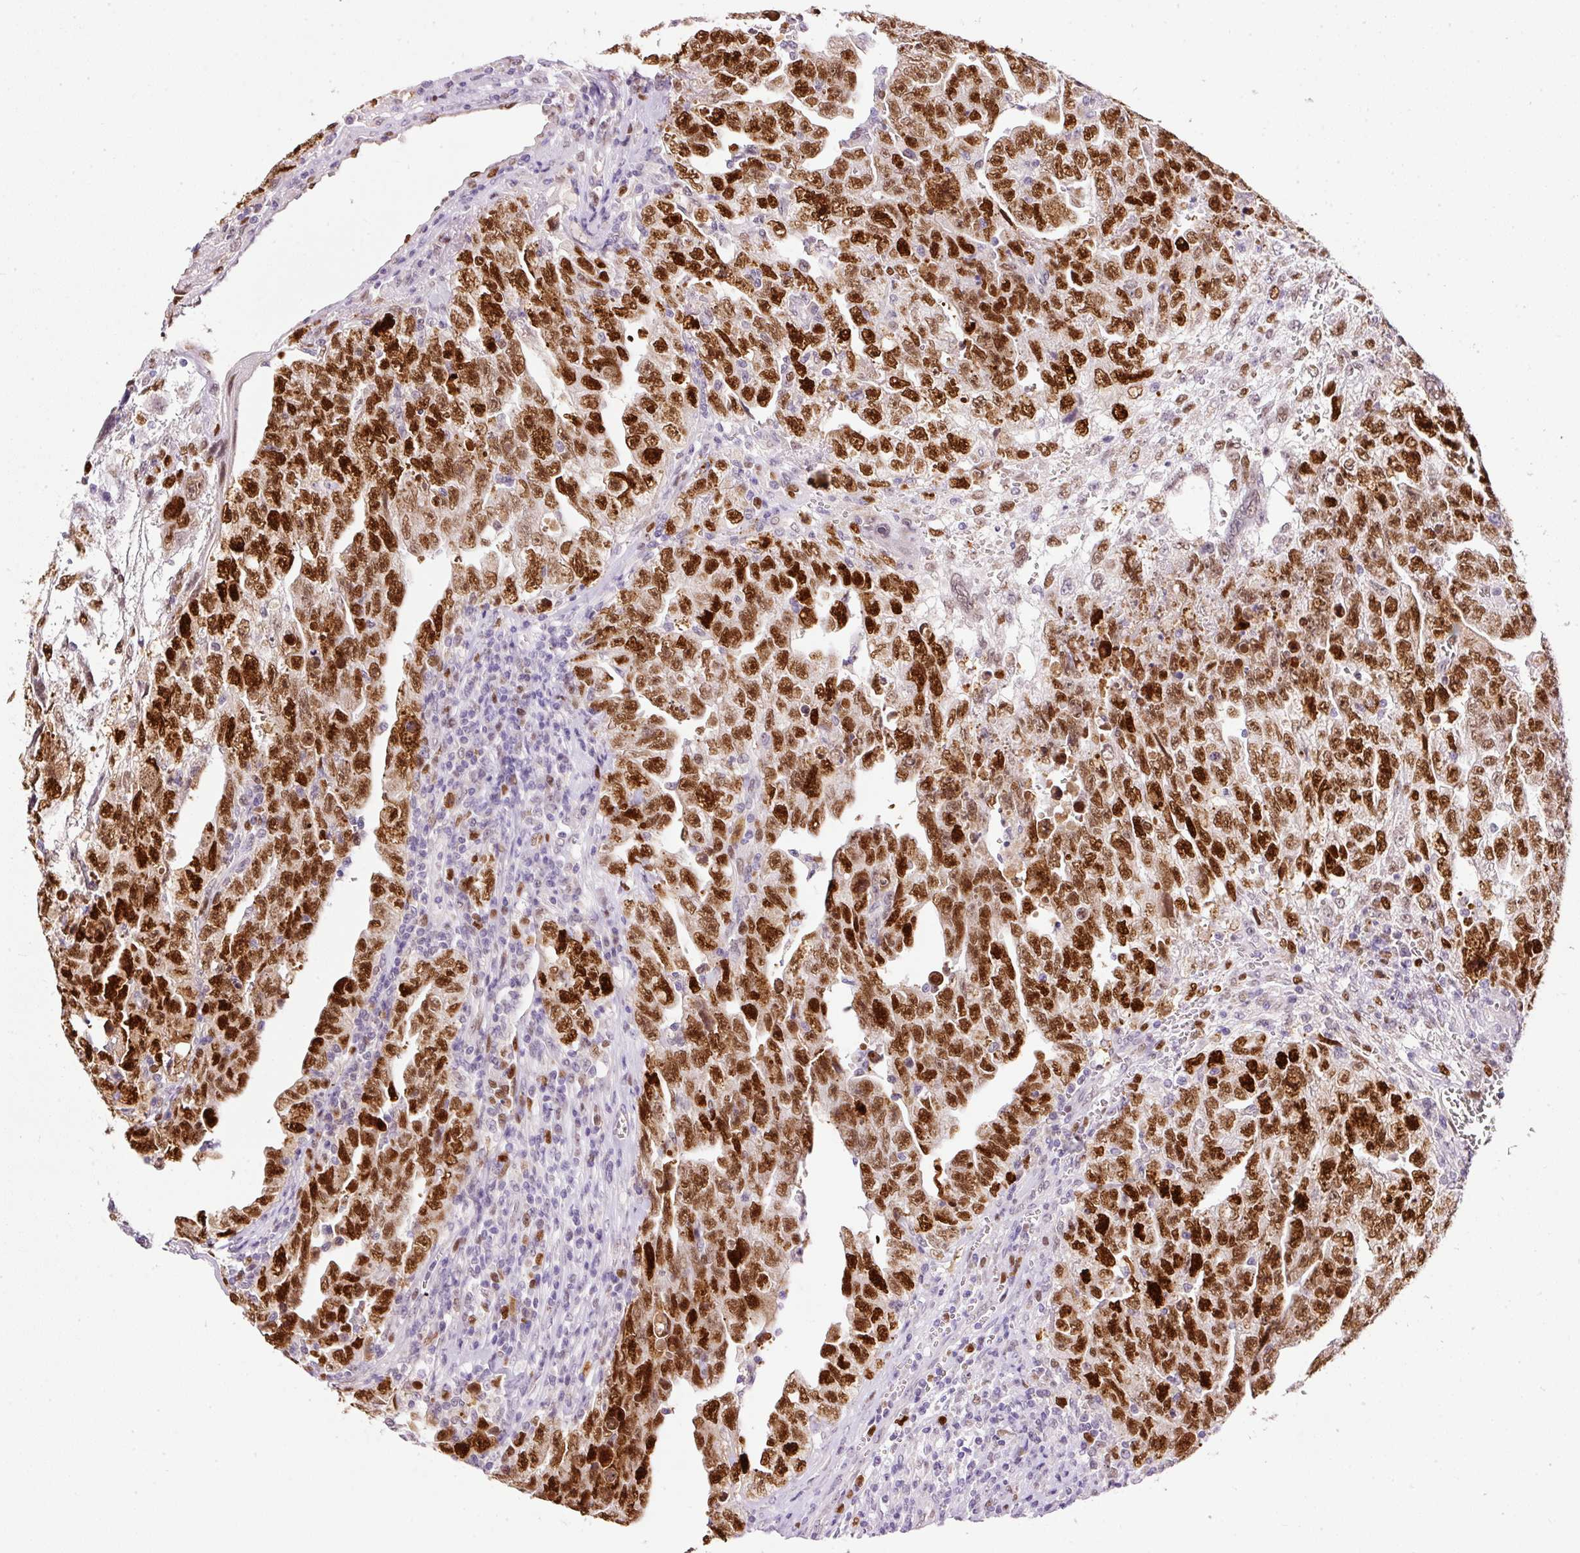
{"staining": {"intensity": "strong", "quantity": ">75%", "location": "nuclear"}, "tissue": "testis cancer", "cell_type": "Tumor cells", "image_type": "cancer", "snomed": [{"axis": "morphology", "description": "Carcinoma, Embryonal, NOS"}, {"axis": "topography", "description": "Testis"}], "caption": "A high amount of strong nuclear staining is present in approximately >75% of tumor cells in testis cancer (embryonal carcinoma) tissue. (DAB IHC with brightfield microscopy, high magnification).", "gene": "KPNA2", "patient": {"sex": "male", "age": 28}}